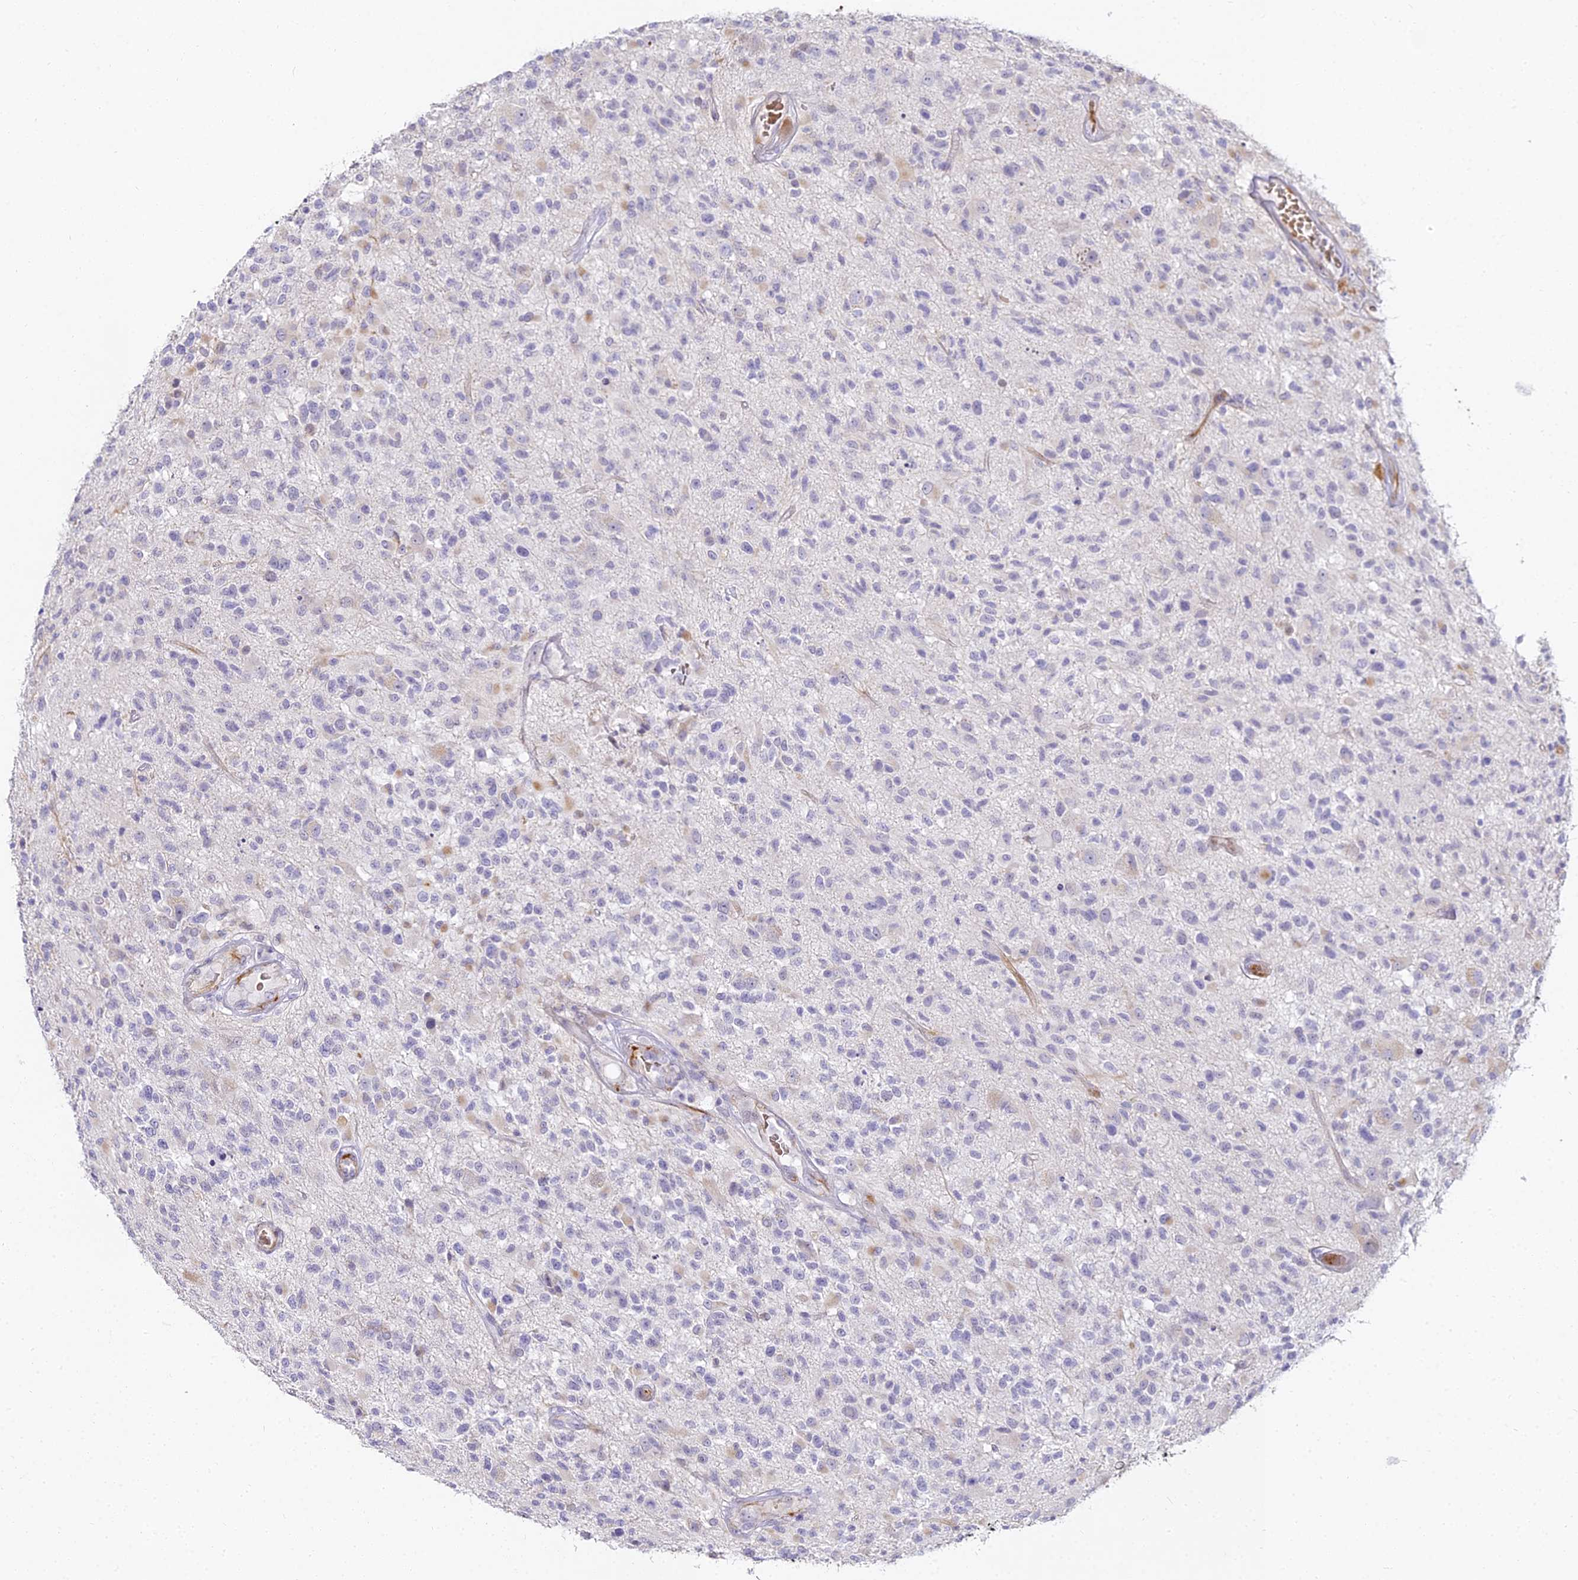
{"staining": {"intensity": "negative", "quantity": "none", "location": "none"}, "tissue": "glioma", "cell_type": "Tumor cells", "image_type": "cancer", "snomed": [{"axis": "morphology", "description": "Glioma, malignant, High grade"}, {"axis": "morphology", "description": "Glioblastoma, NOS"}, {"axis": "topography", "description": "Brain"}], "caption": "Immunohistochemical staining of malignant glioma (high-grade) shows no significant staining in tumor cells. (Immunohistochemistry (ihc), brightfield microscopy, high magnification).", "gene": "ALPG", "patient": {"sex": "male", "age": 60}}